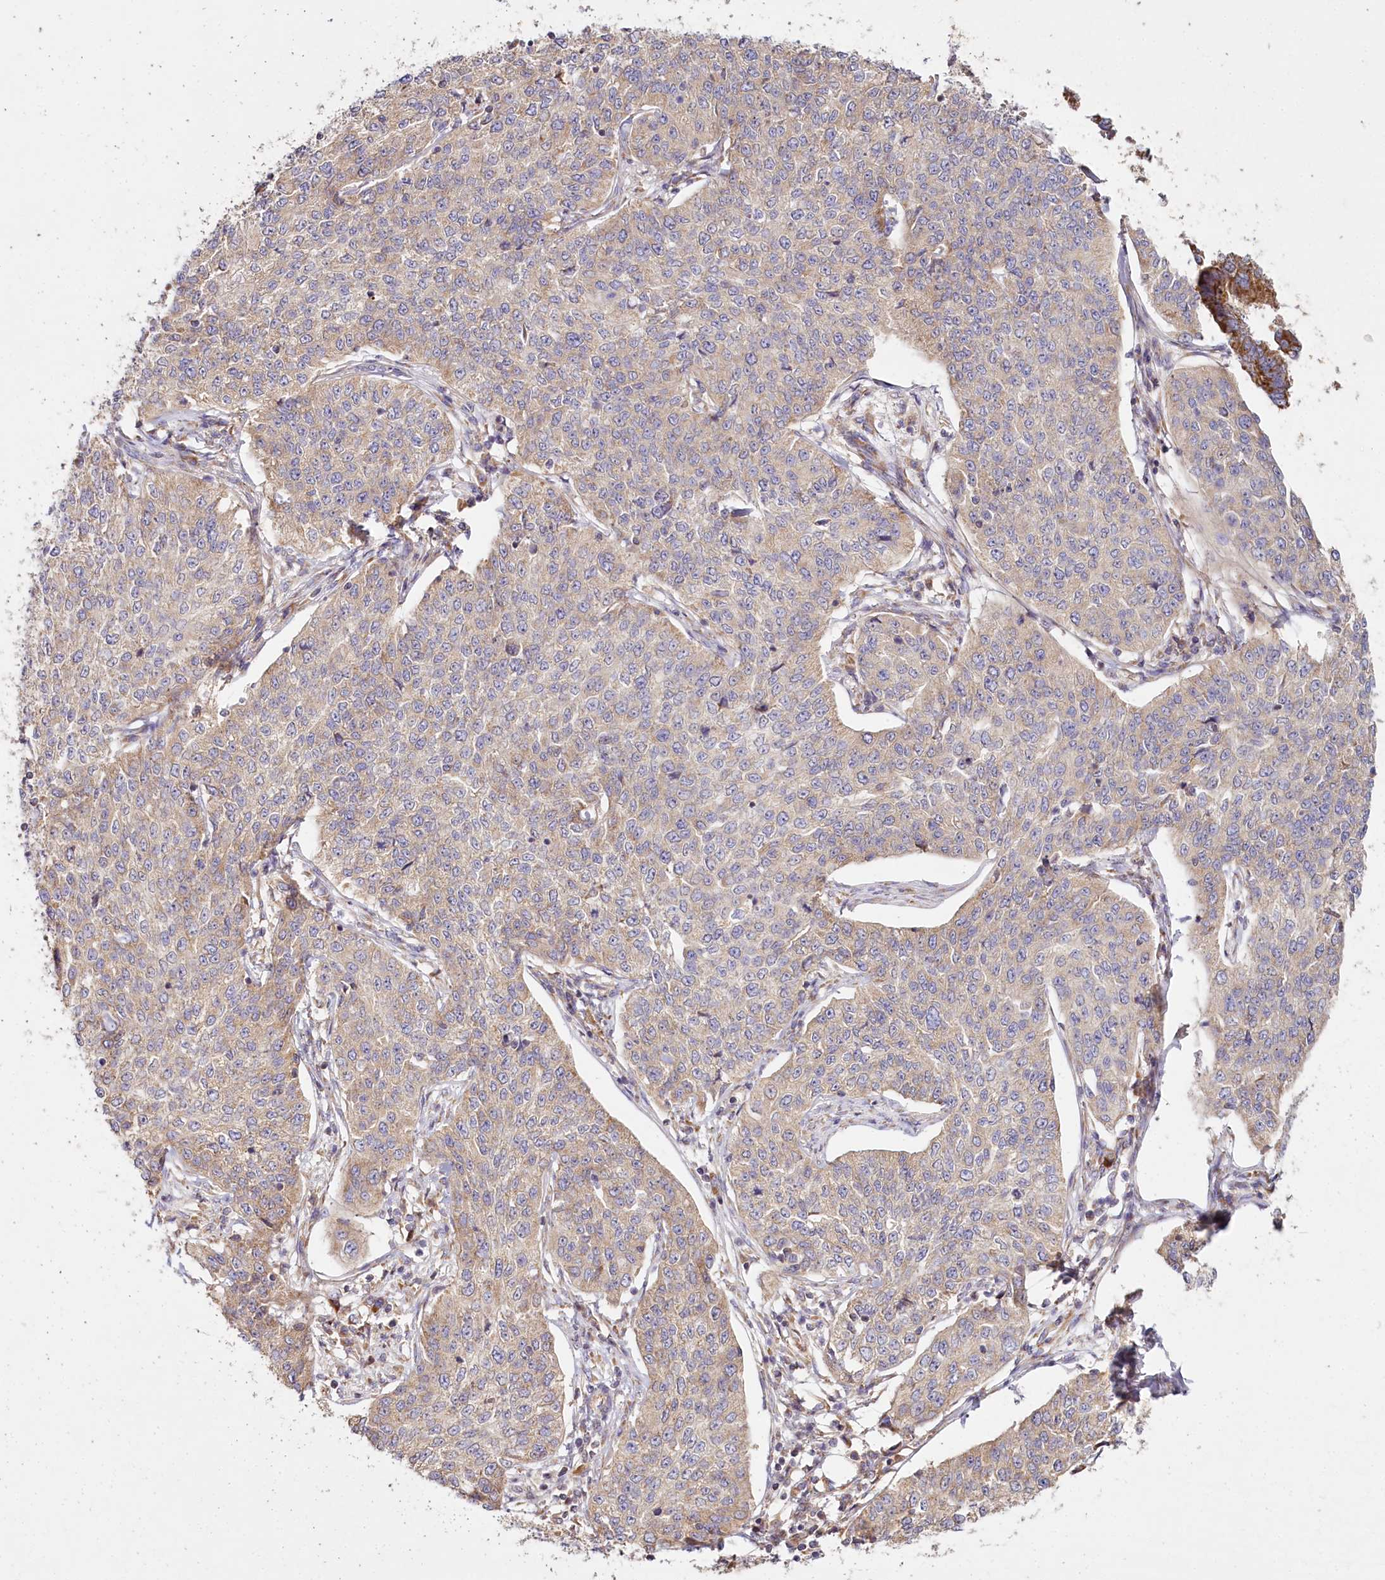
{"staining": {"intensity": "weak", "quantity": ">75%", "location": "cytoplasmic/membranous"}, "tissue": "cervical cancer", "cell_type": "Tumor cells", "image_type": "cancer", "snomed": [{"axis": "morphology", "description": "Squamous cell carcinoma, NOS"}, {"axis": "topography", "description": "Cervix"}], "caption": "About >75% of tumor cells in human cervical cancer (squamous cell carcinoma) demonstrate weak cytoplasmic/membranous protein staining as visualized by brown immunohistochemical staining.", "gene": "ACOX2", "patient": {"sex": "female", "age": 35}}